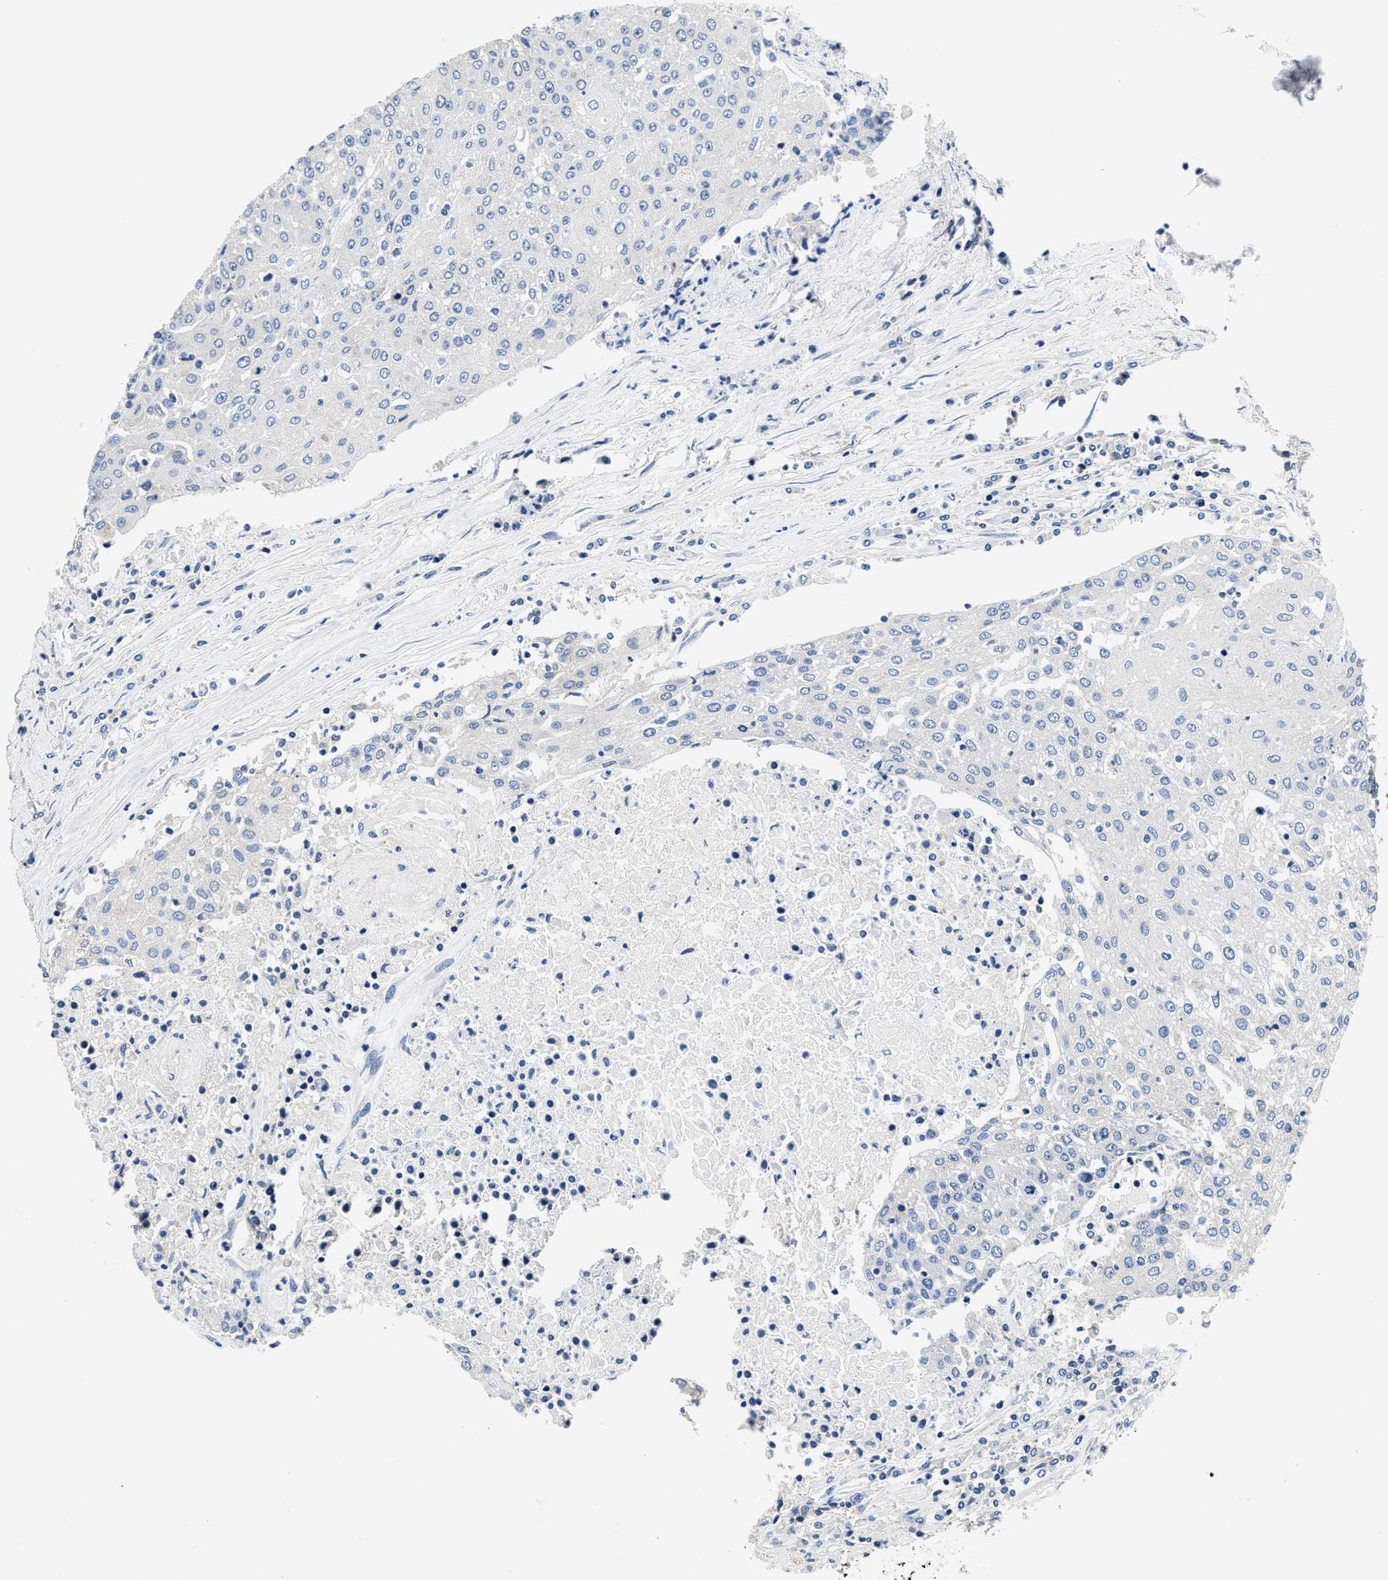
{"staining": {"intensity": "negative", "quantity": "none", "location": "none"}, "tissue": "urothelial cancer", "cell_type": "Tumor cells", "image_type": "cancer", "snomed": [{"axis": "morphology", "description": "Urothelial carcinoma, High grade"}, {"axis": "topography", "description": "Urinary bladder"}], "caption": "This is a histopathology image of immunohistochemistry (IHC) staining of urothelial carcinoma (high-grade), which shows no expression in tumor cells.", "gene": "ANKIB1", "patient": {"sex": "female", "age": 85}}